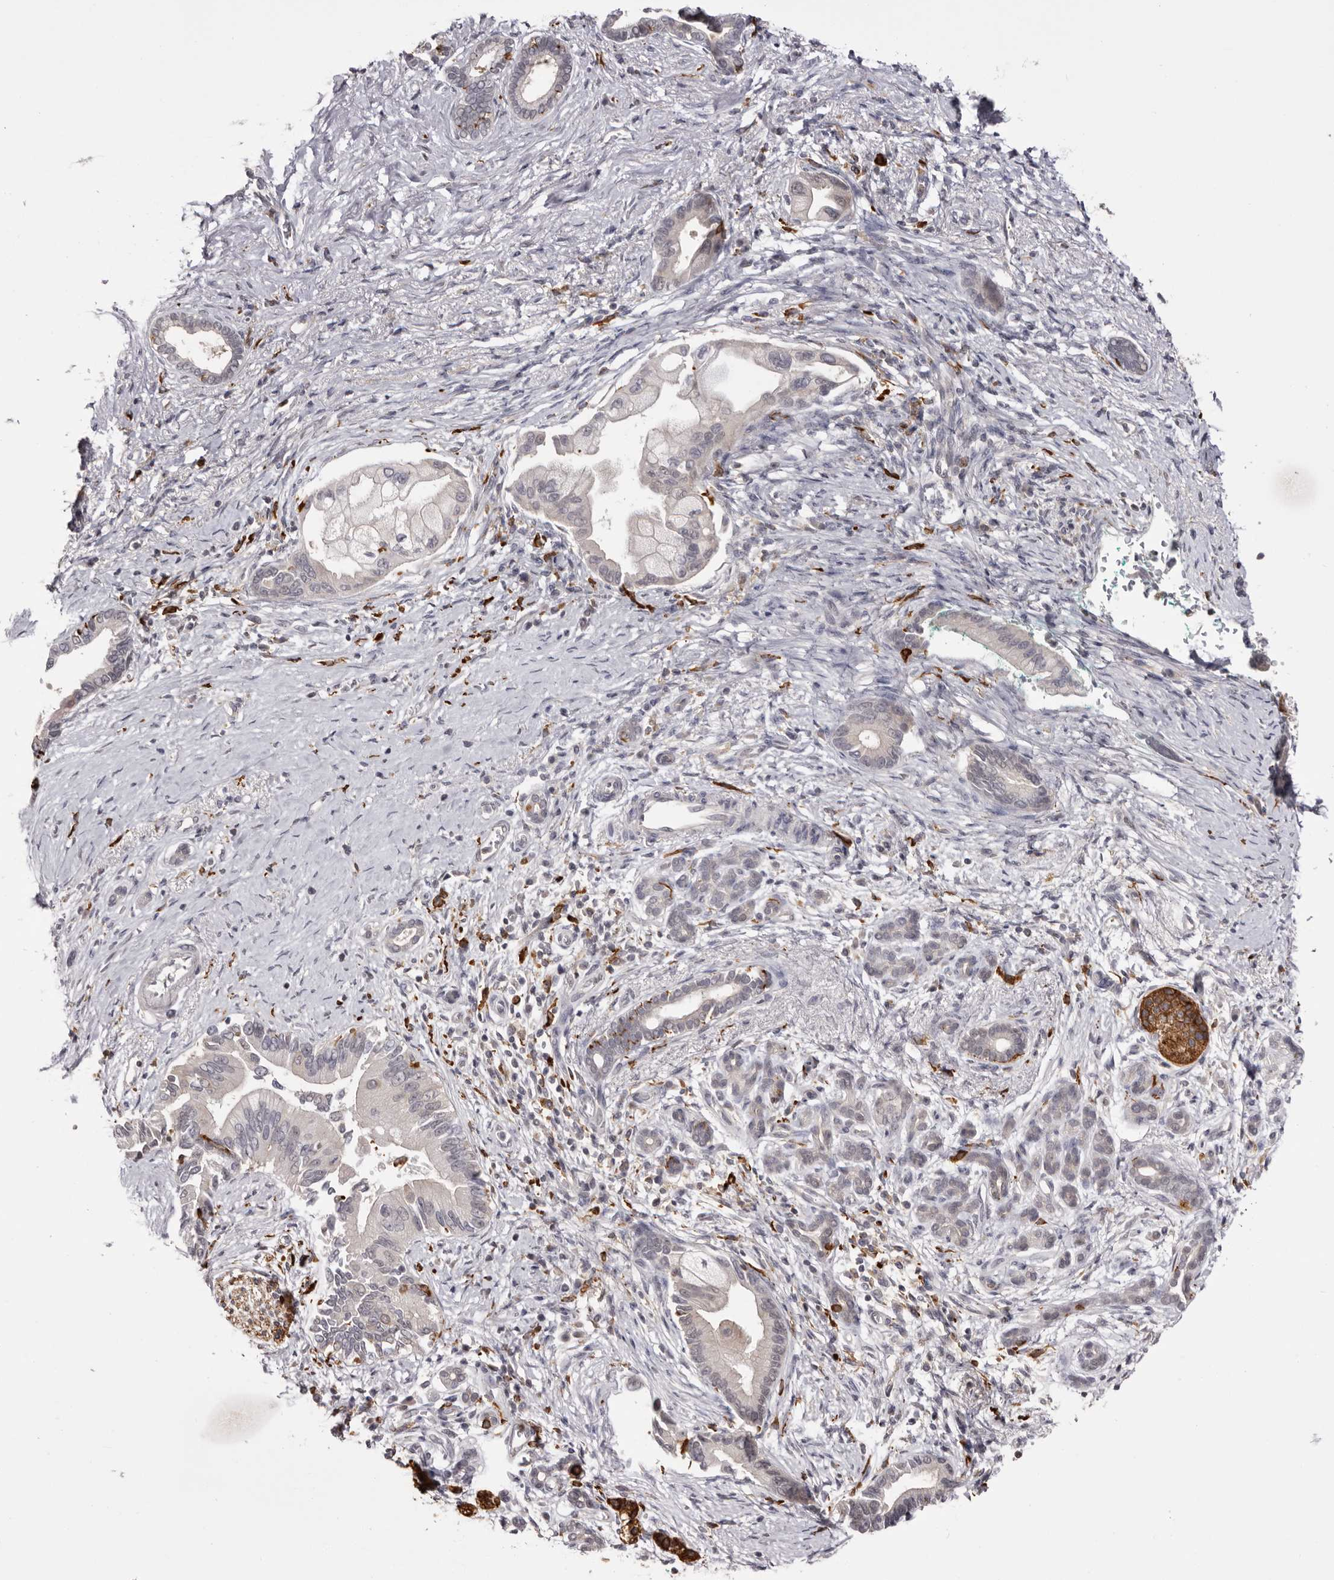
{"staining": {"intensity": "negative", "quantity": "none", "location": "none"}, "tissue": "pancreatic cancer", "cell_type": "Tumor cells", "image_type": "cancer", "snomed": [{"axis": "morphology", "description": "Adenocarcinoma, NOS"}, {"axis": "topography", "description": "Pancreas"}], "caption": "This is an immunohistochemistry (IHC) image of human adenocarcinoma (pancreatic). There is no staining in tumor cells.", "gene": "TNNI1", "patient": {"sex": "male", "age": 78}}